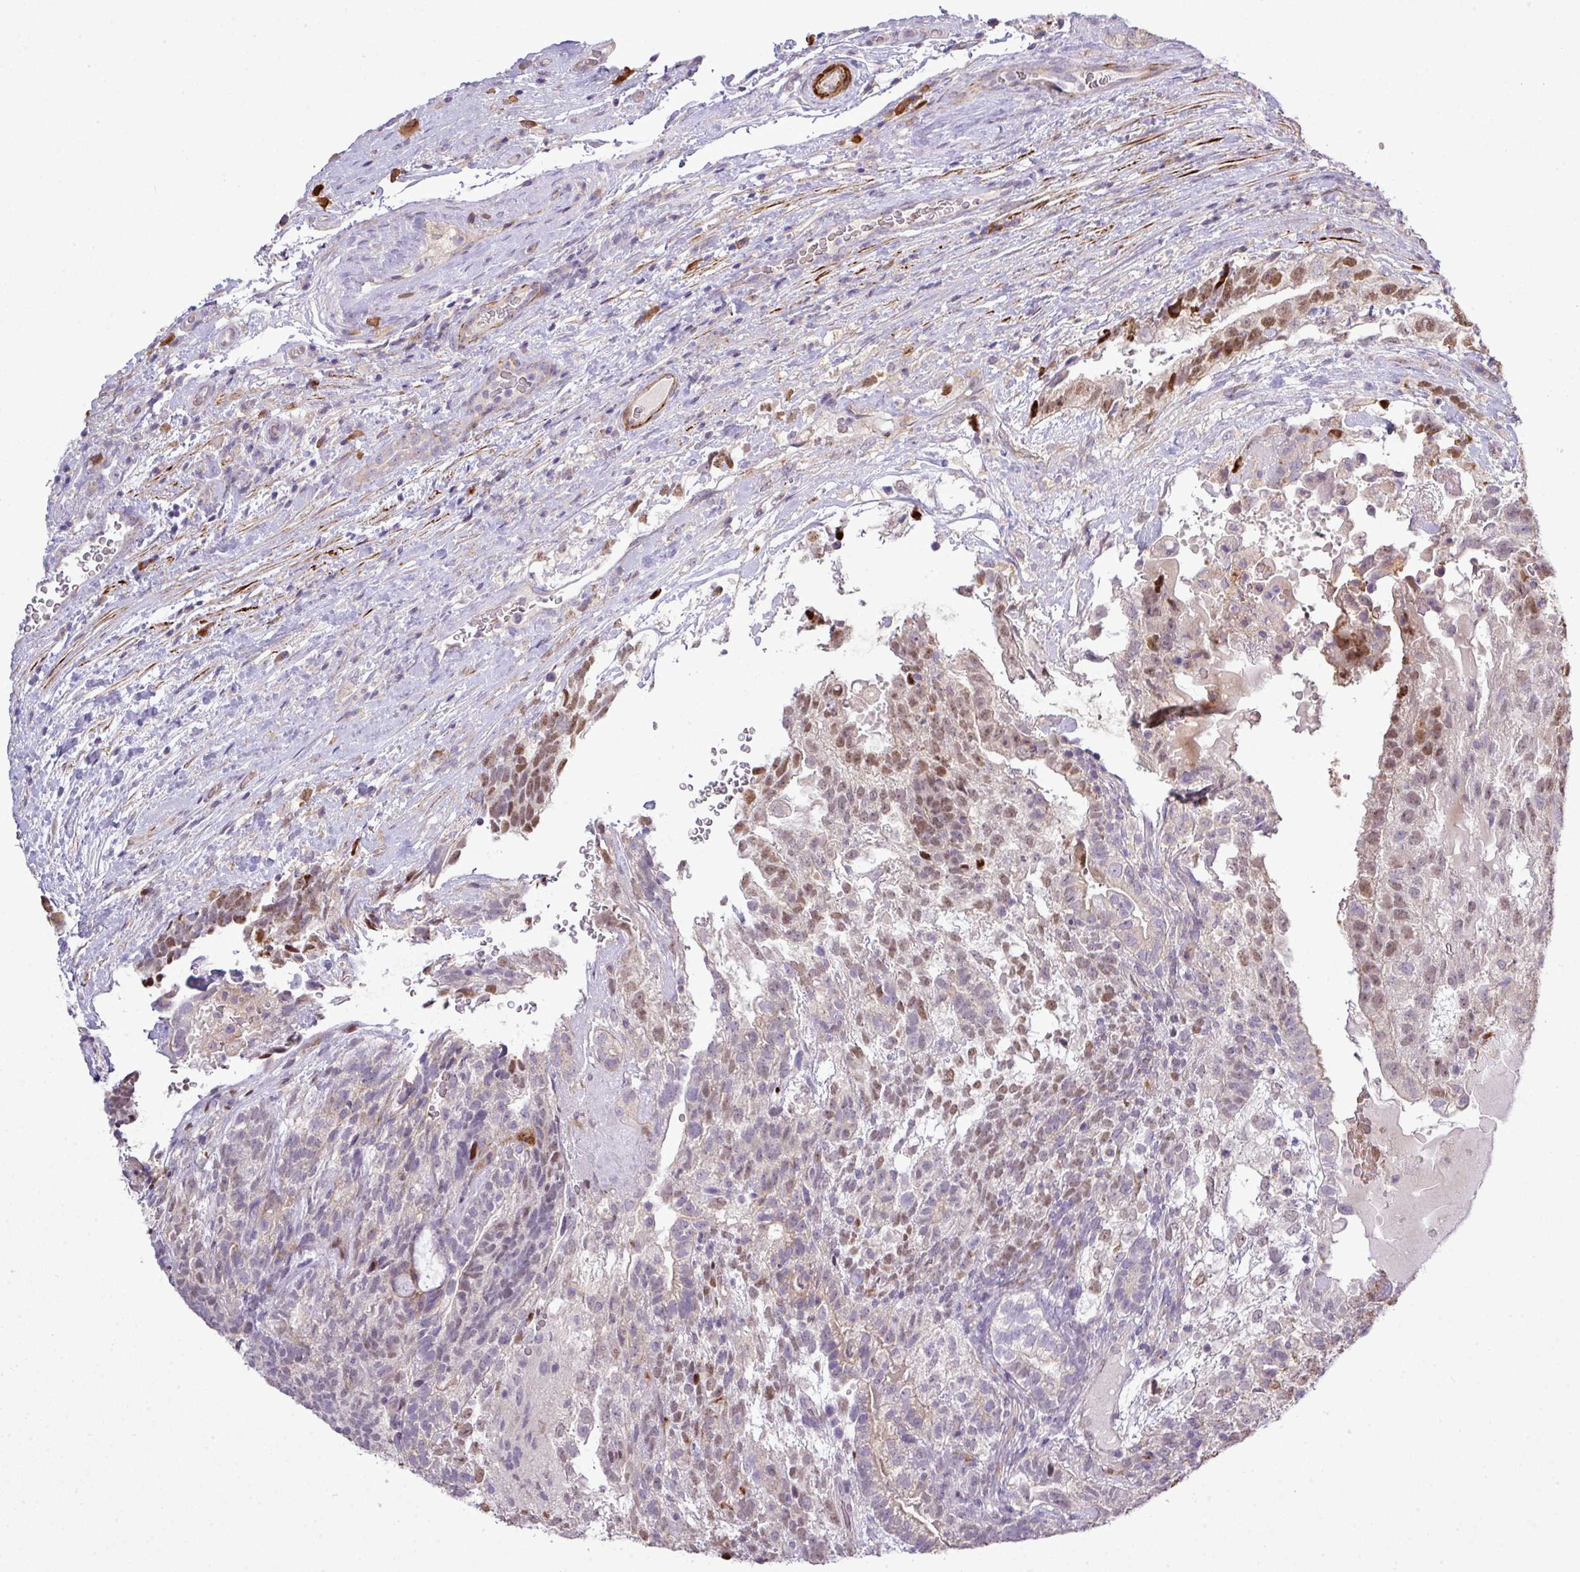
{"staining": {"intensity": "moderate", "quantity": "<25%", "location": "nuclear"}, "tissue": "testis cancer", "cell_type": "Tumor cells", "image_type": "cancer", "snomed": [{"axis": "morphology", "description": "Seminoma, NOS"}, {"axis": "morphology", "description": "Carcinoma, Embryonal, NOS"}, {"axis": "topography", "description": "Testis"}], "caption": "Immunohistochemistry (IHC) of human testis cancer displays low levels of moderate nuclear expression in about <25% of tumor cells.", "gene": "TPRA1", "patient": {"sex": "male", "age": 41}}